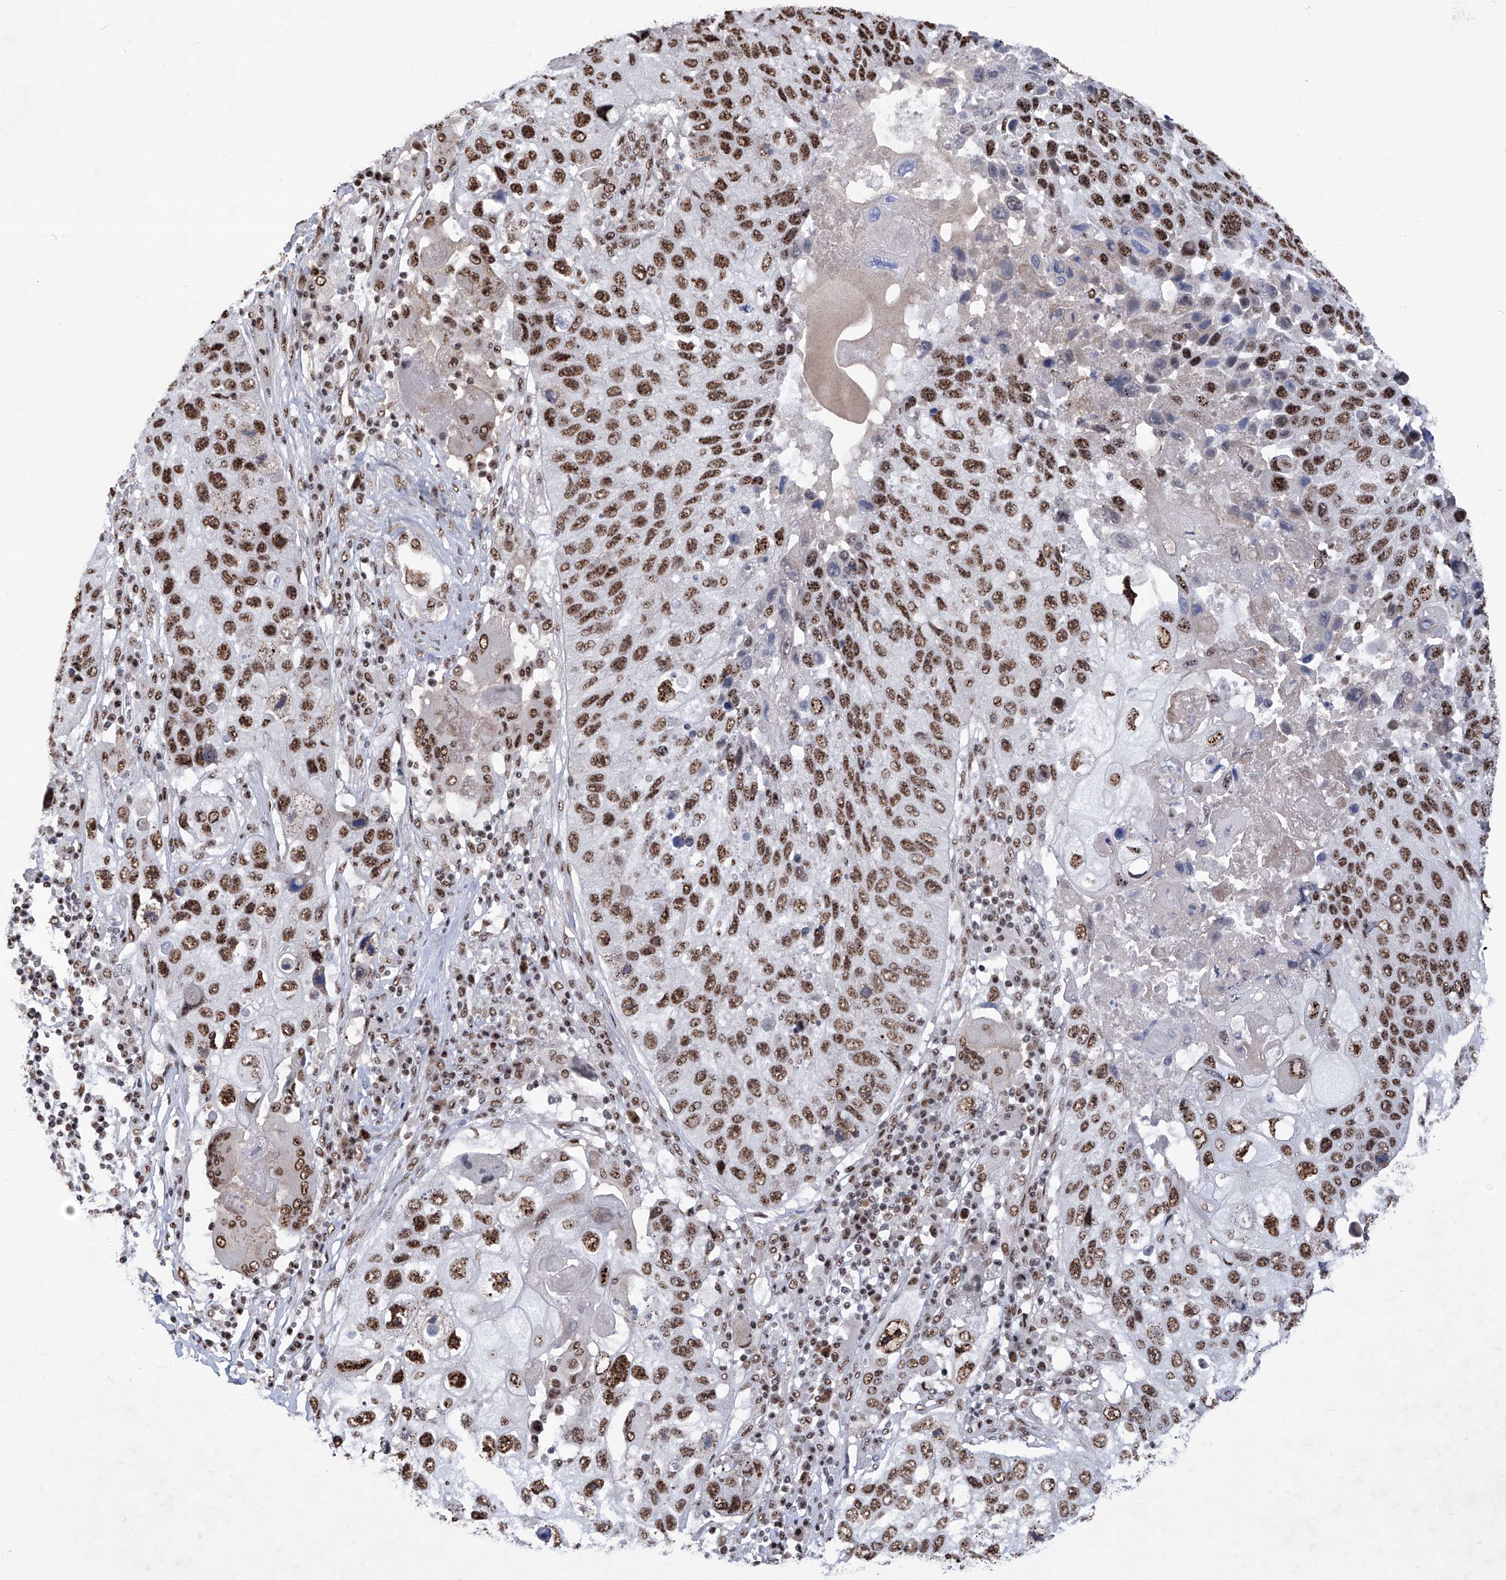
{"staining": {"intensity": "strong", "quantity": ">75%", "location": "nuclear"}, "tissue": "lung cancer", "cell_type": "Tumor cells", "image_type": "cancer", "snomed": [{"axis": "morphology", "description": "Squamous cell carcinoma, NOS"}, {"axis": "topography", "description": "Lung"}], "caption": "Protein staining of lung squamous cell carcinoma tissue exhibits strong nuclear staining in approximately >75% of tumor cells. The staining was performed using DAB to visualize the protein expression in brown, while the nuclei were stained in blue with hematoxylin (Magnification: 20x).", "gene": "FBXL4", "patient": {"sex": "male", "age": 61}}